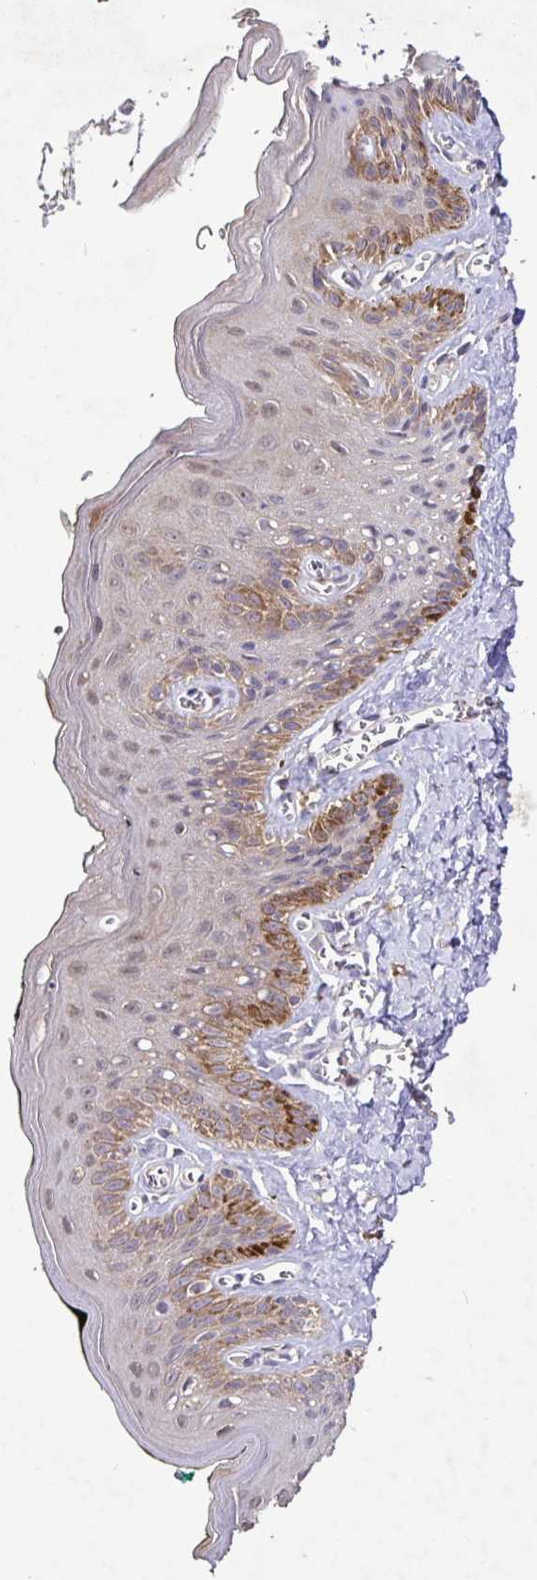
{"staining": {"intensity": "moderate", "quantity": "25%-75%", "location": "cytoplasmic/membranous"}, "tissue": "skin", "cell_type": "Epidermal cells", "image_type": "normal", "snomed": [{"axis": "morphology", "description": "Normal tissue, NOS"}, {"axis": "topography", "description": "Vulva"}, {"axis": "topography", "description": "Peripheral nerve tissue"}], "caption": "Moderate cytoplasmic/membranous staining for a protein is appreciated in approximately 25%-75% of epidermal cells of unremarkable skin using immunohistochemistry (IHC).", "gene": "ELP1", "patient": {"sex": "female", "age": 66}}